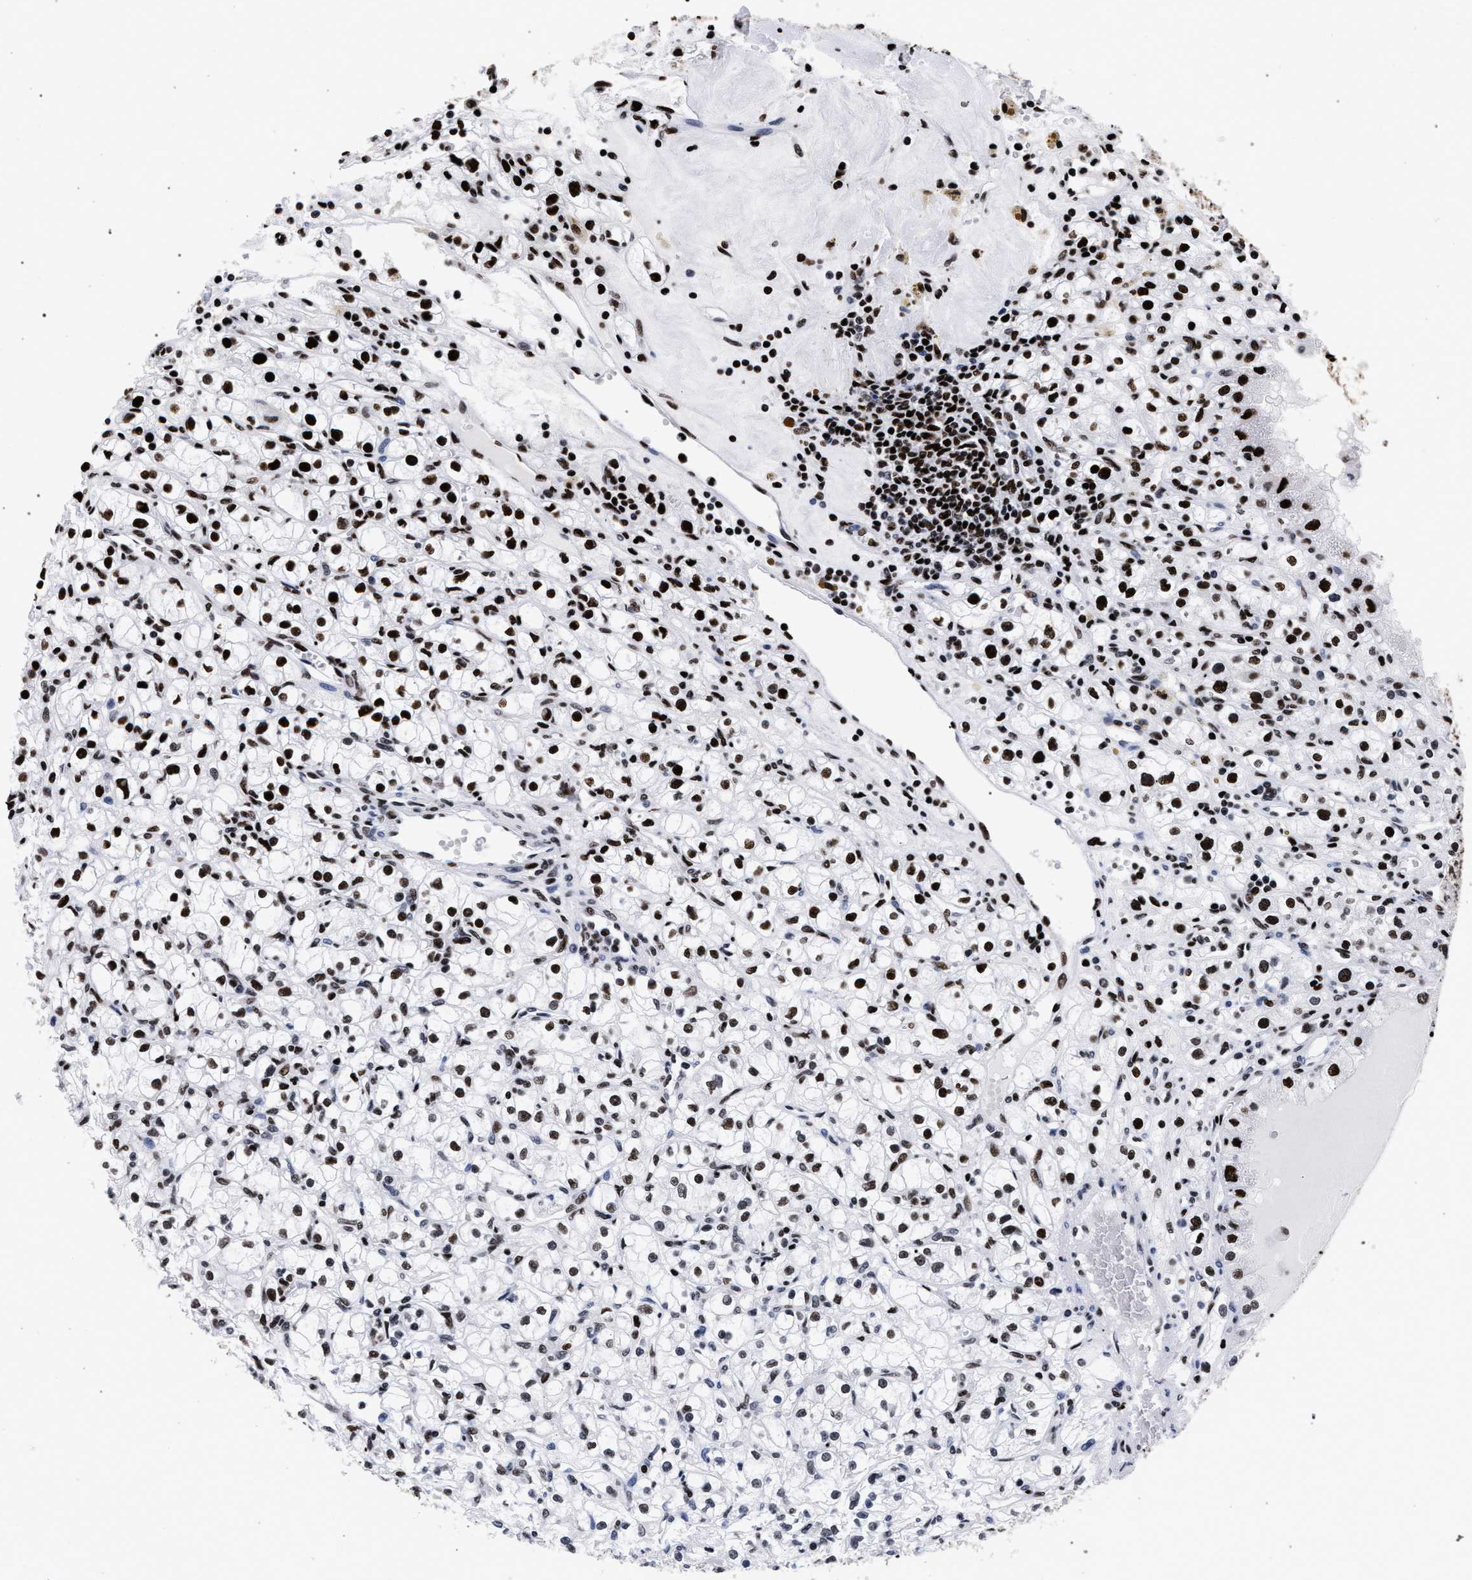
{"staining": {"intensity": "strong", "quantity": ">75%", "location": "nuclear"}, "tissue": "renal cancer", "cell_type": "Tumor cells", "image_type": "cancer", "snomed": [{"axis": "morphology", "description": "Adenocarcinoma, NOS"}, {"axis": "topography", "description": "Kidney"}], "caption": "This is a photomicrograph of IHC staining of adenocarcinoma (renal), which shows strong expression in the nuclear of tumor cells.", "gene": "HNRNPA1", "patient": {"sex": "male", "age": 56}}